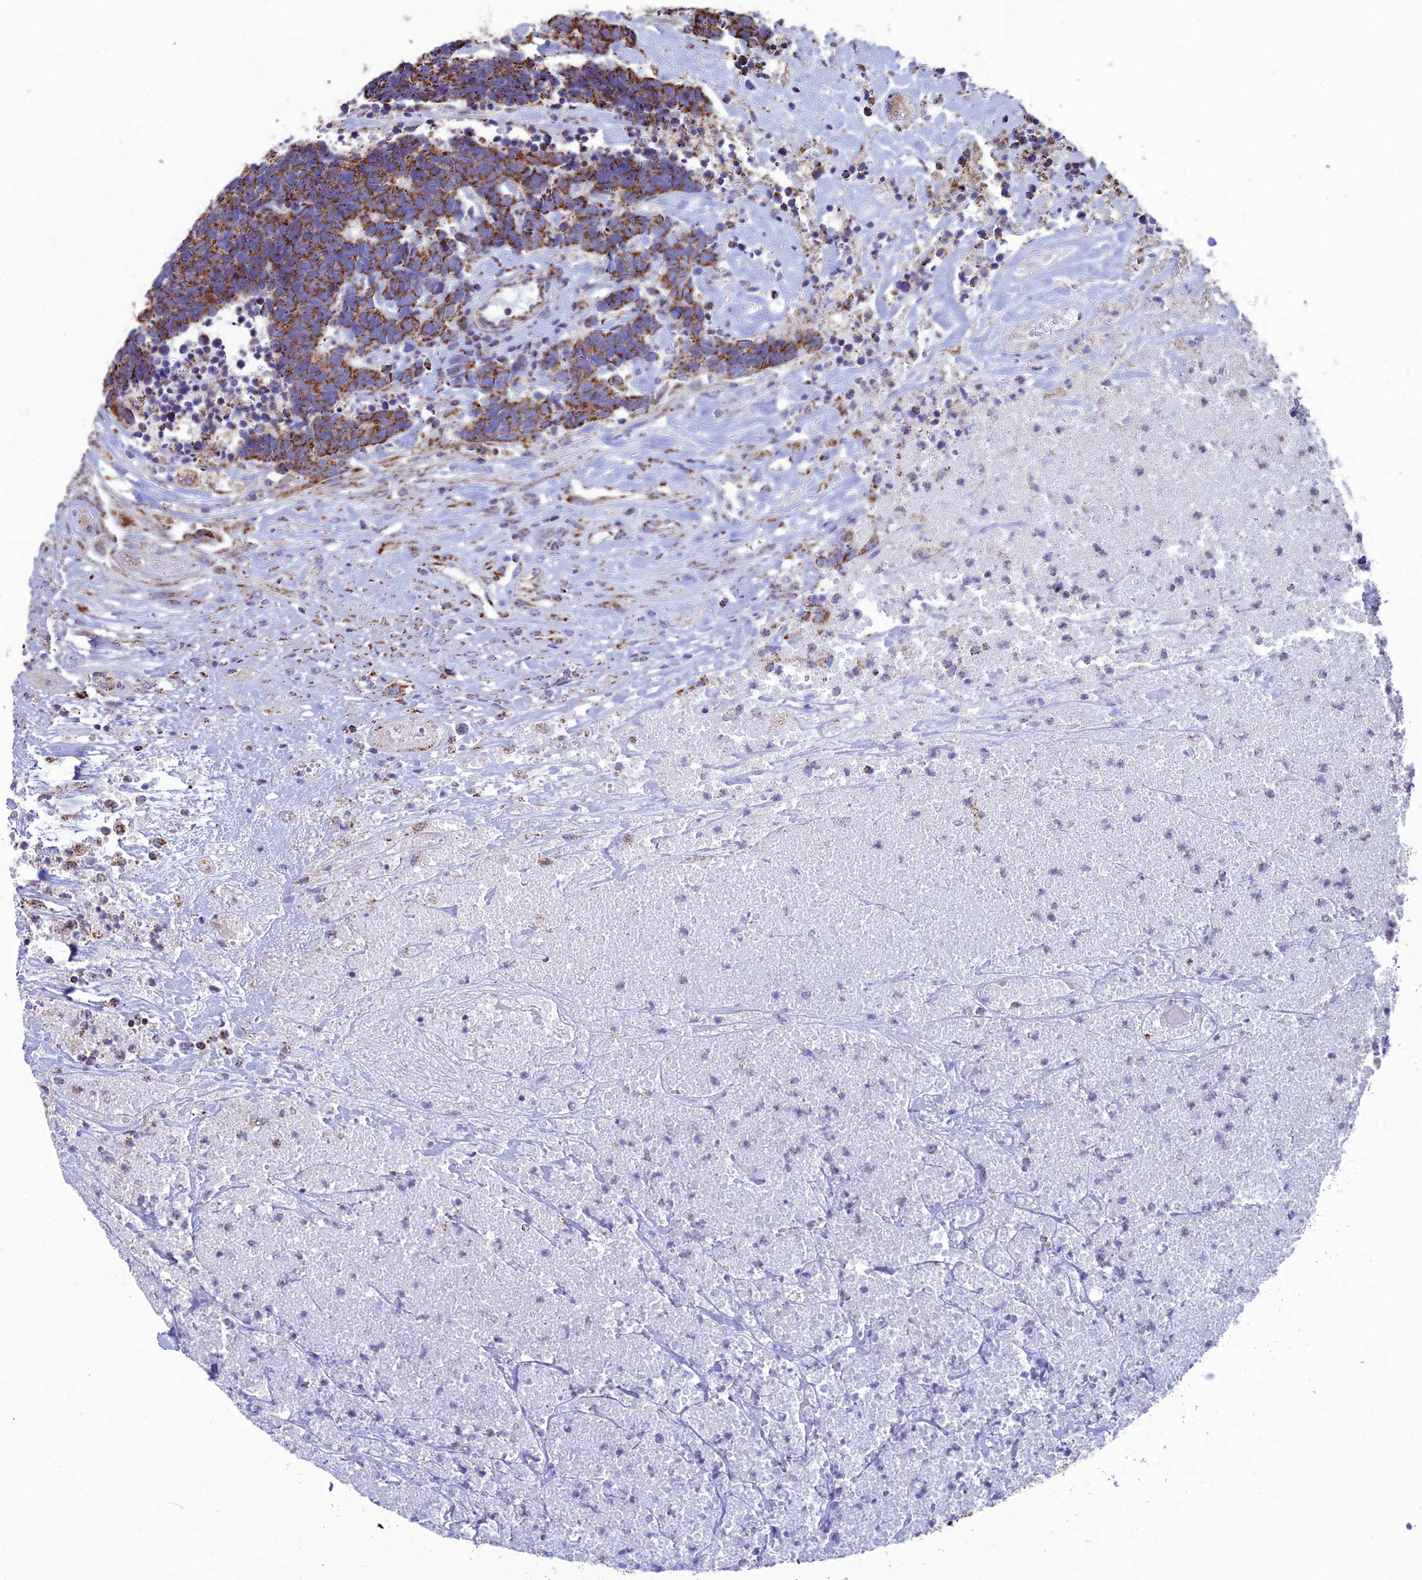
{"staining": {"intensity": "strong", "quantity": ">75%", "location": "cytoplasmic/membranous"}, "tissue": "carcinoid", "cell_type": "Tumor cells", "image_type": "cancer", "snomed": [{"axis": "morphology", "description": "Carcinoma, NOS"}, {"axis": "morphology", "description": "Carcinoid, malignant, NOS"}, {"axis": "topography", "description": "Urinary bladder"}], "caption": "Protein analysis of carcinoid tissue reveals strong cytoplasmic/membranous staining in about >75% of tumor cells.", "gene": "CS", "patient": {"sex": "male", "age": 57}}